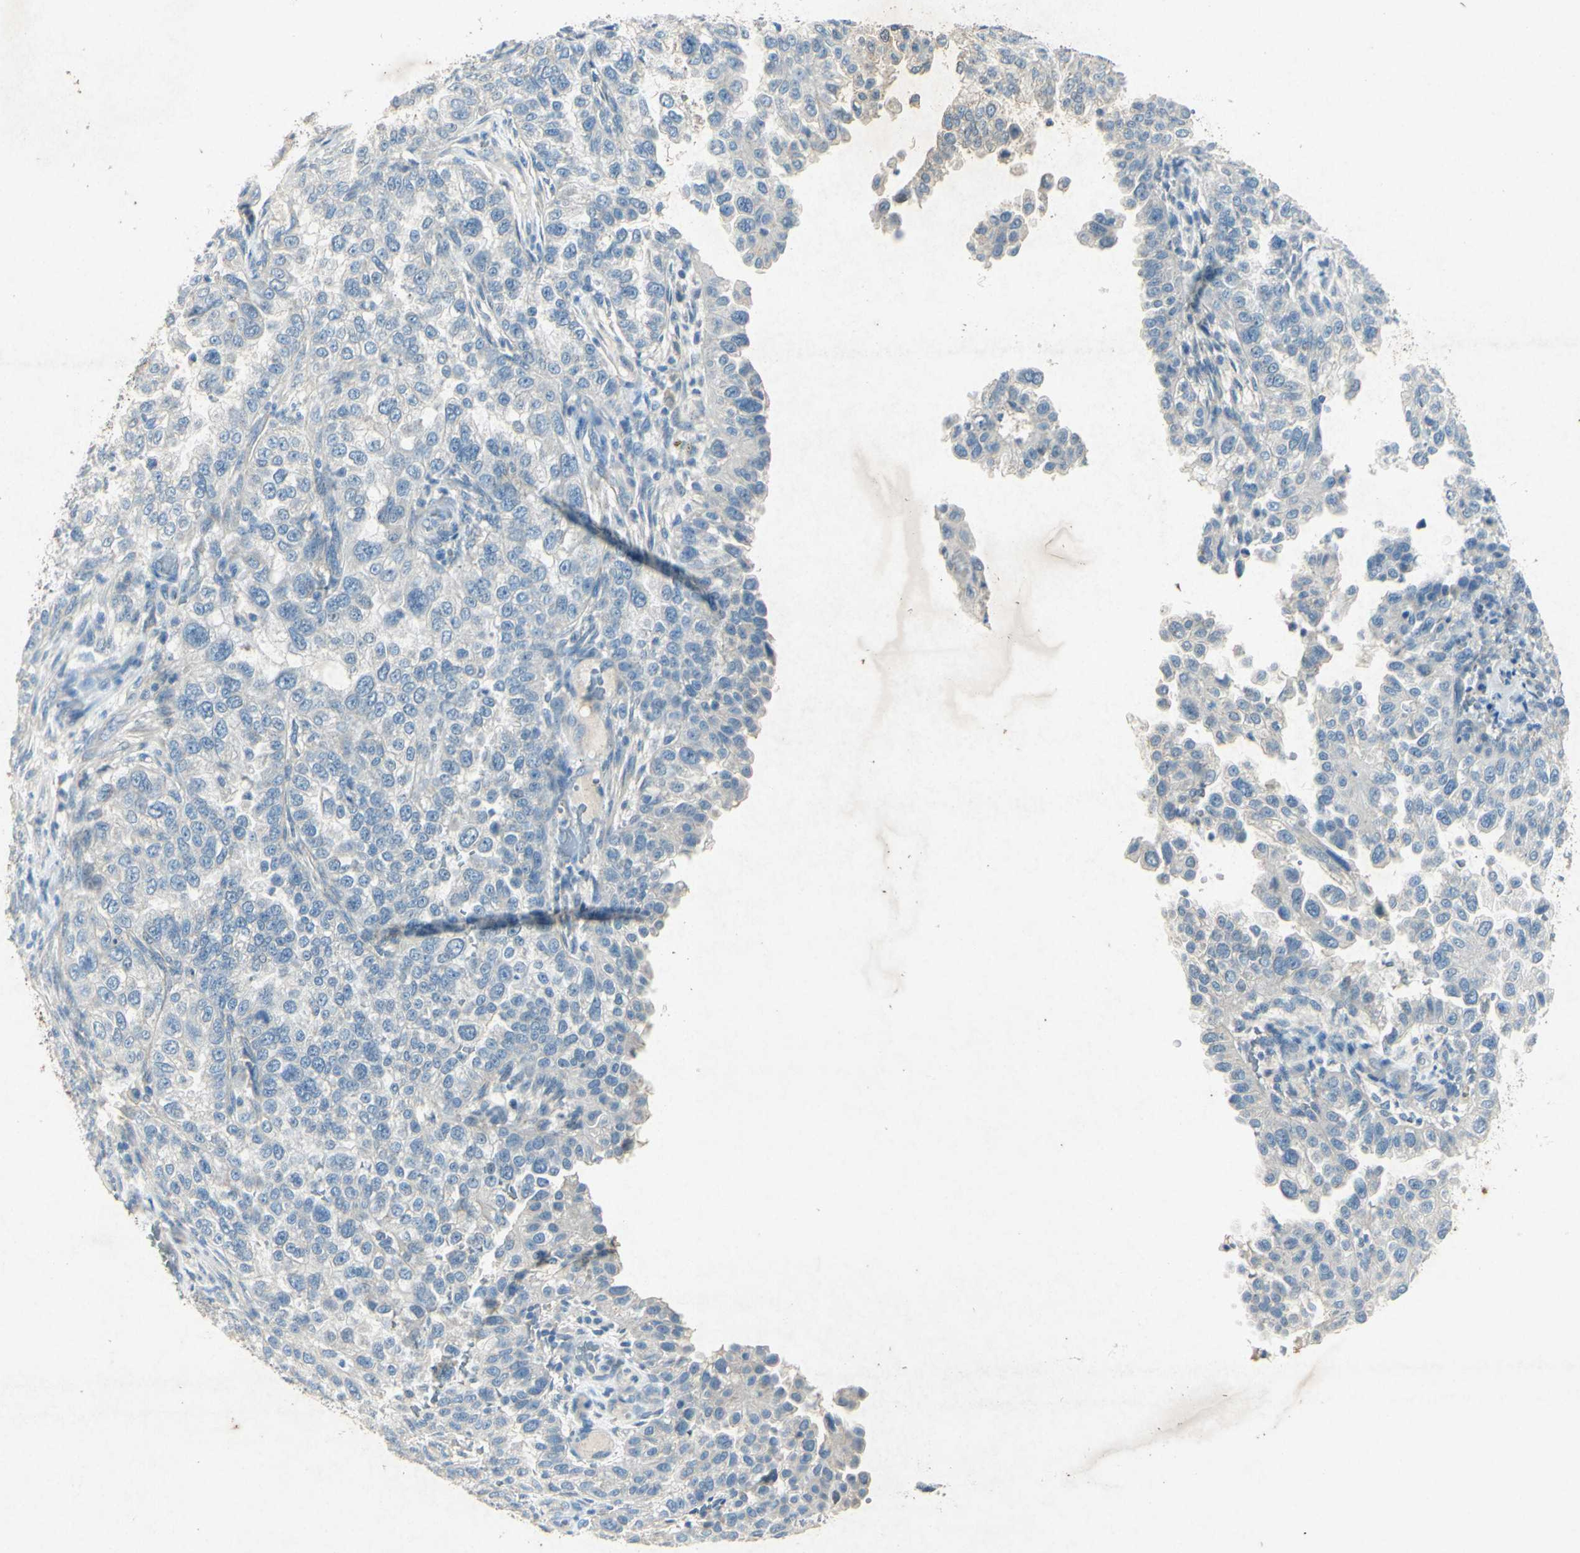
{"staining": {"intensity": "negative", "quantity": "none", "location": "none"}, "tissue": "endometrial cancer", "cell_type": "Tumor cells", "image_type": "cancer", "snomed": [{"axis": "morphology", "description": "Adenocarcinoma, NOS"}, {"axis": "topography", "description": "Endometrium"}], "caption": "The photomicrograph reveals no significant staining in tumor cells of endometrial adenocarcinoma.", "gene": "SNAP91", "patient": {"sex": "female", "age": 85}}